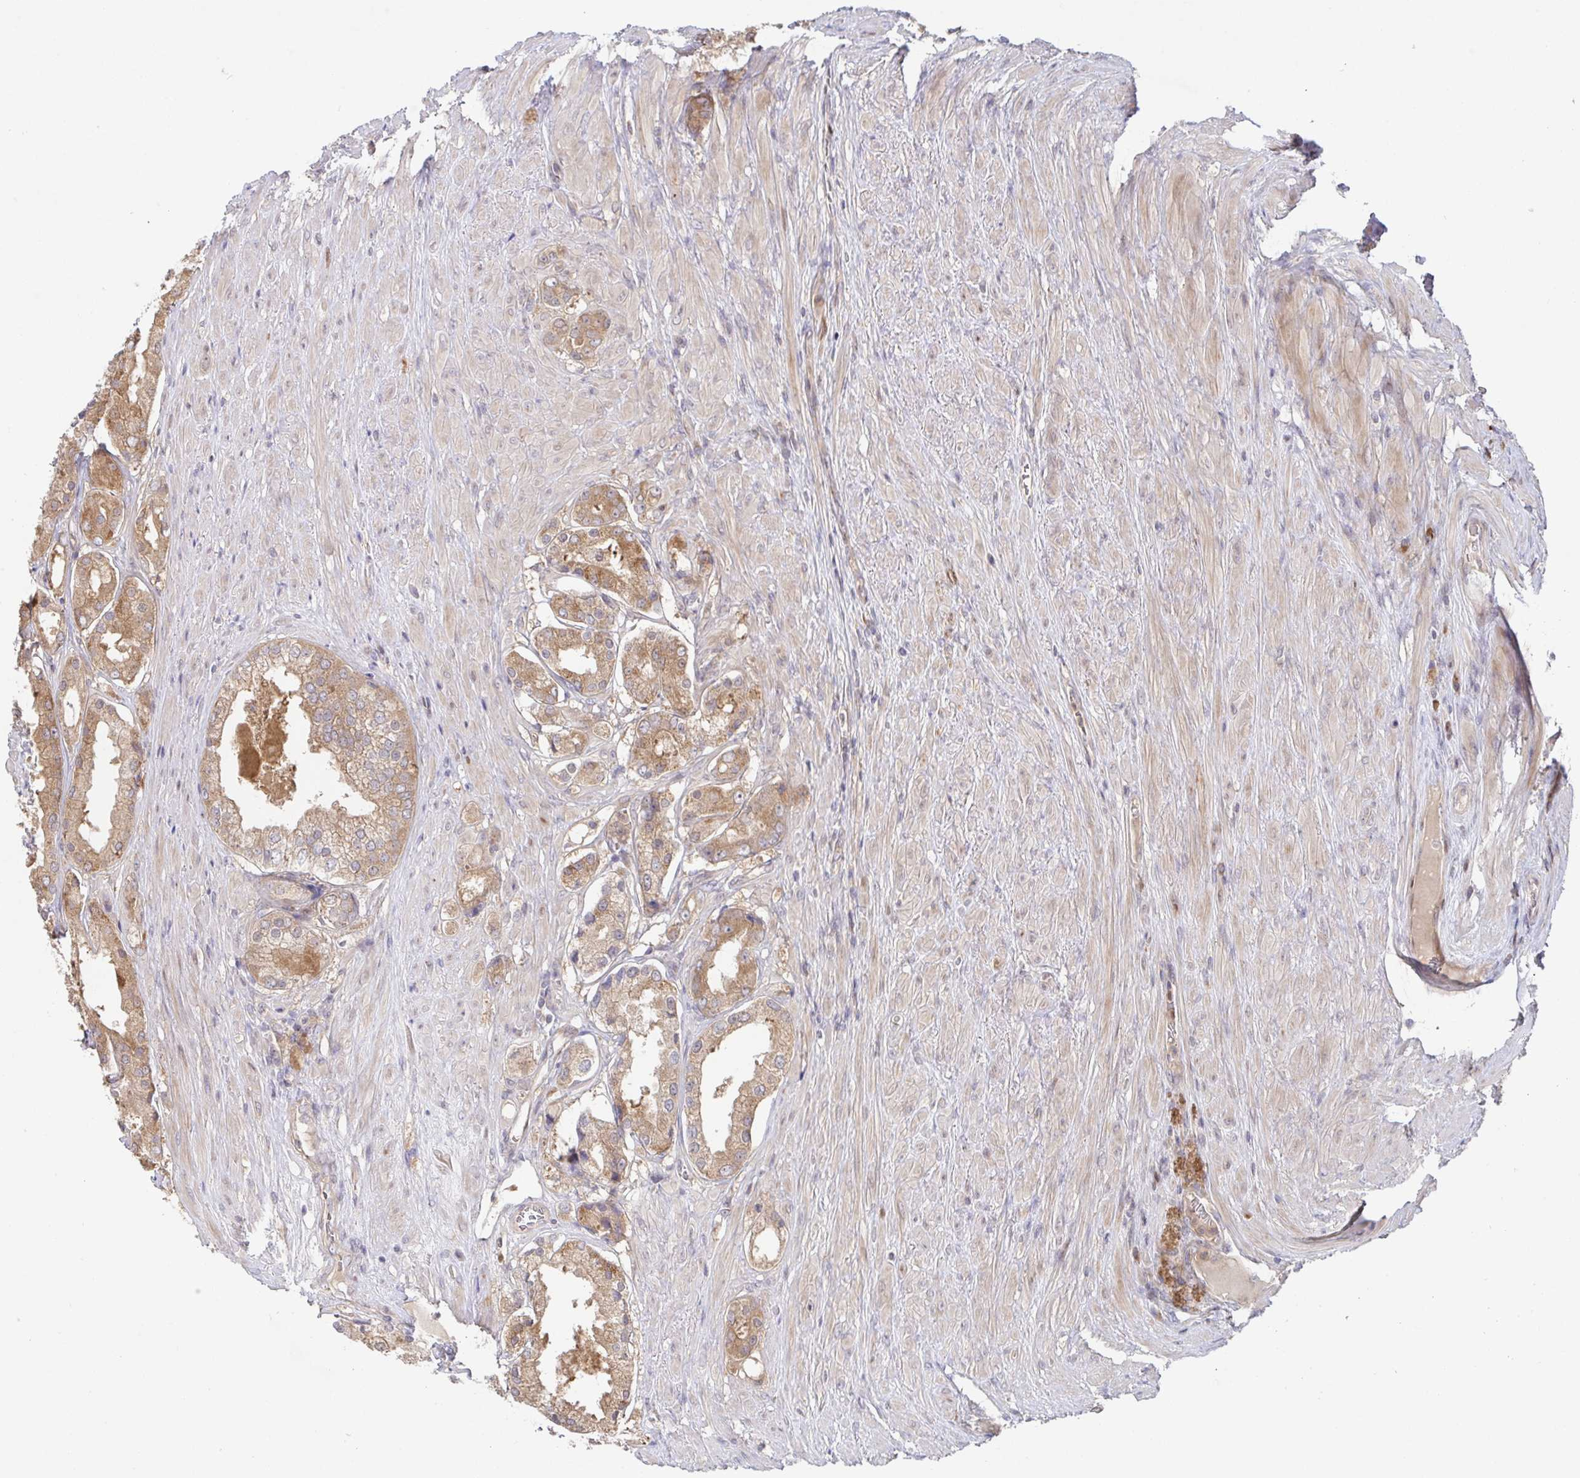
{"staining": {"intensity": "moderate", "quantity": ">75%", "location": "cytoplasmic/membranous"}, "tissue": "prostate cancer", "cell_type": "Tumor cells", "image_type": "cancer", "snomed": [{"axis": "morphology", "description": "Adenocarcinoma, Low grade"}, {"axis": "topography", "description": "Prostate"}], "caption": "Immunohistochemical staining of prostate cancer (adenocarcinoma (low-grade)) displays moderate cytoplasmic/membranous protein staining in approximately >75% of tumor cells.", "gene": "AACS", "patient": {"sex": "male", "age": 68}}